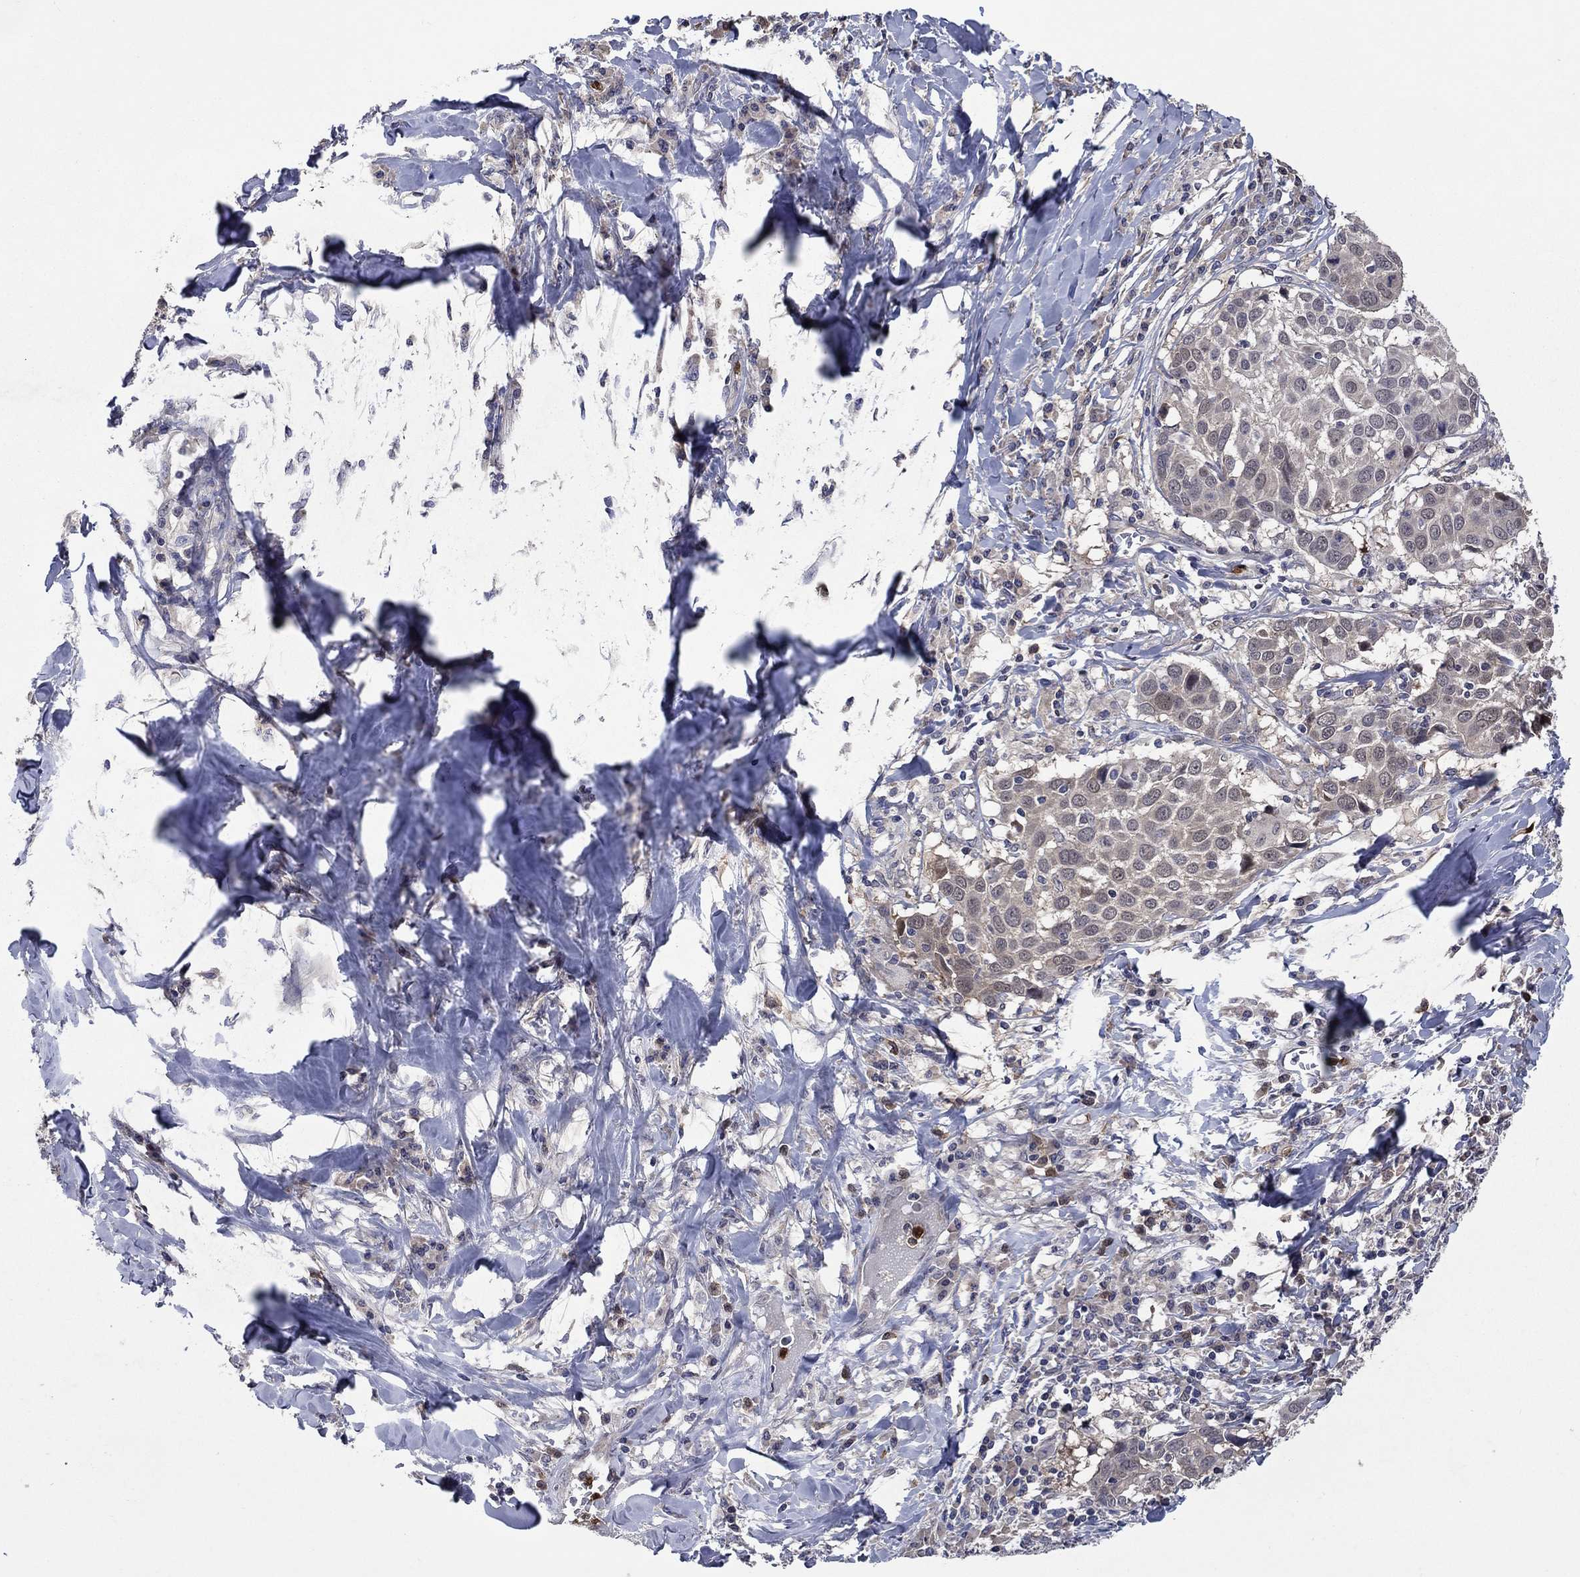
{"staining": {"intensity": "negative", "quantity": "none", "location": "none"}, "tissue": "lung cancer", "cell_type": "Tumor cells", "image_type": "cancer", "snomed": [{"axis": "morphology", "description": "Squamous cell carcinoma, NOS"}, {"axis": "topography", "description": "Lung"}], "caption": "Lung cancer (squamous cell carcinoma) stained for a protein using immunohistochemistry shows no staining tumor cells.", "gene": "MSRB1", "patient": {"sex": "male", "age": 57}}